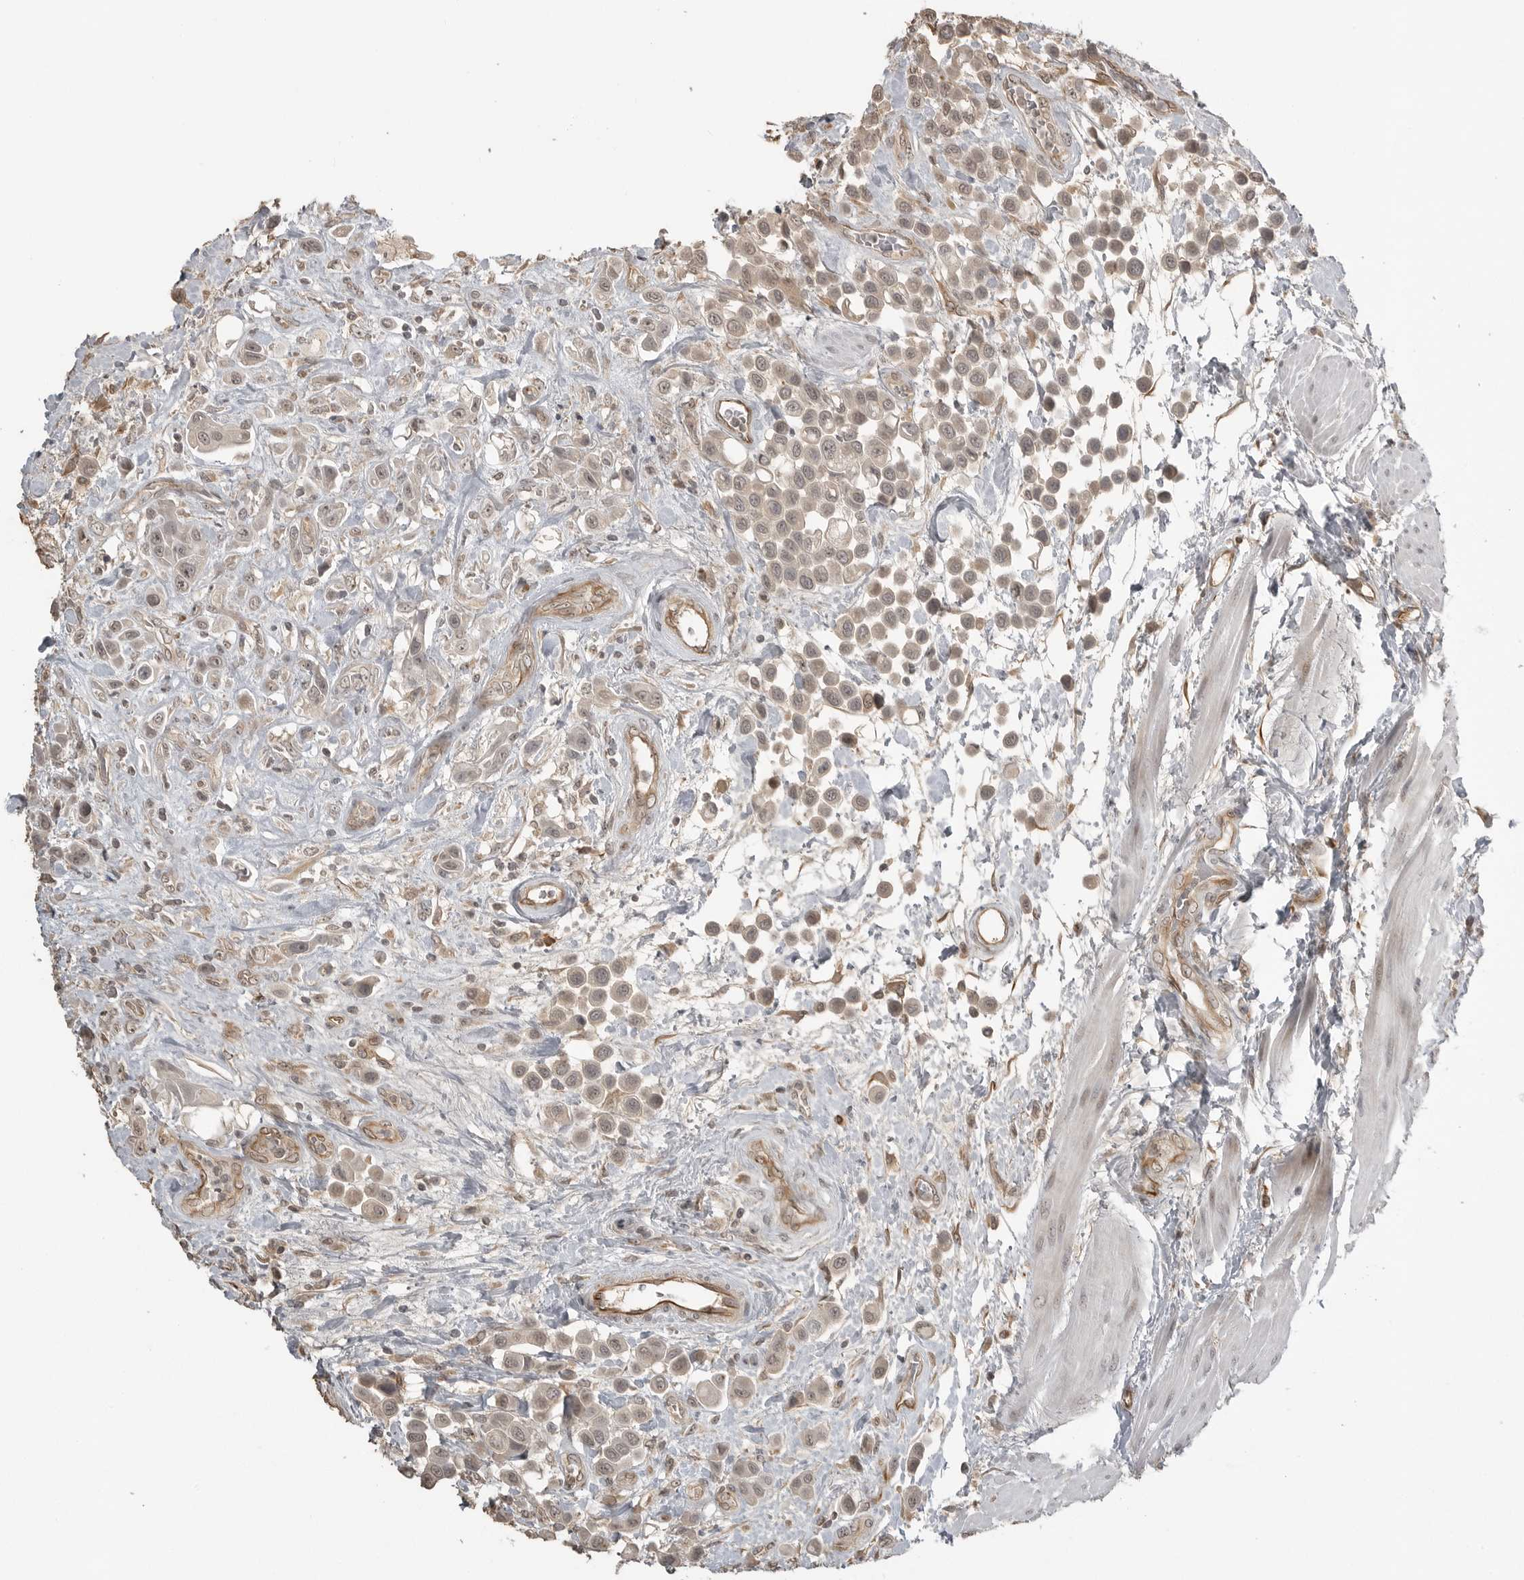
{"staining": {"intensity": "weak", "quantity": ">75%", "location": "cytoplasmic/membranous,nuclear"}, "tissue": "urothelial cancer", "cell_type": "Tumor cells", "image_type": "cancer", "snomed": [{"axis": "morphology", "description": "Urothelial carcinoma, High grade"}, {"axis": "topography", "description": "Urinary bladder"}], "caption": "Weak cytoplasmic/membranous and nuclear expression is appreciated in about >75% of tumor cells in urothelial cancer. (DAB (3,3'-diaminobenzidine) IHC, brown staining for protein, blue staining for nuclei).", "gene": "SMG8", "patient": {"sex": "male", "age": 50}}